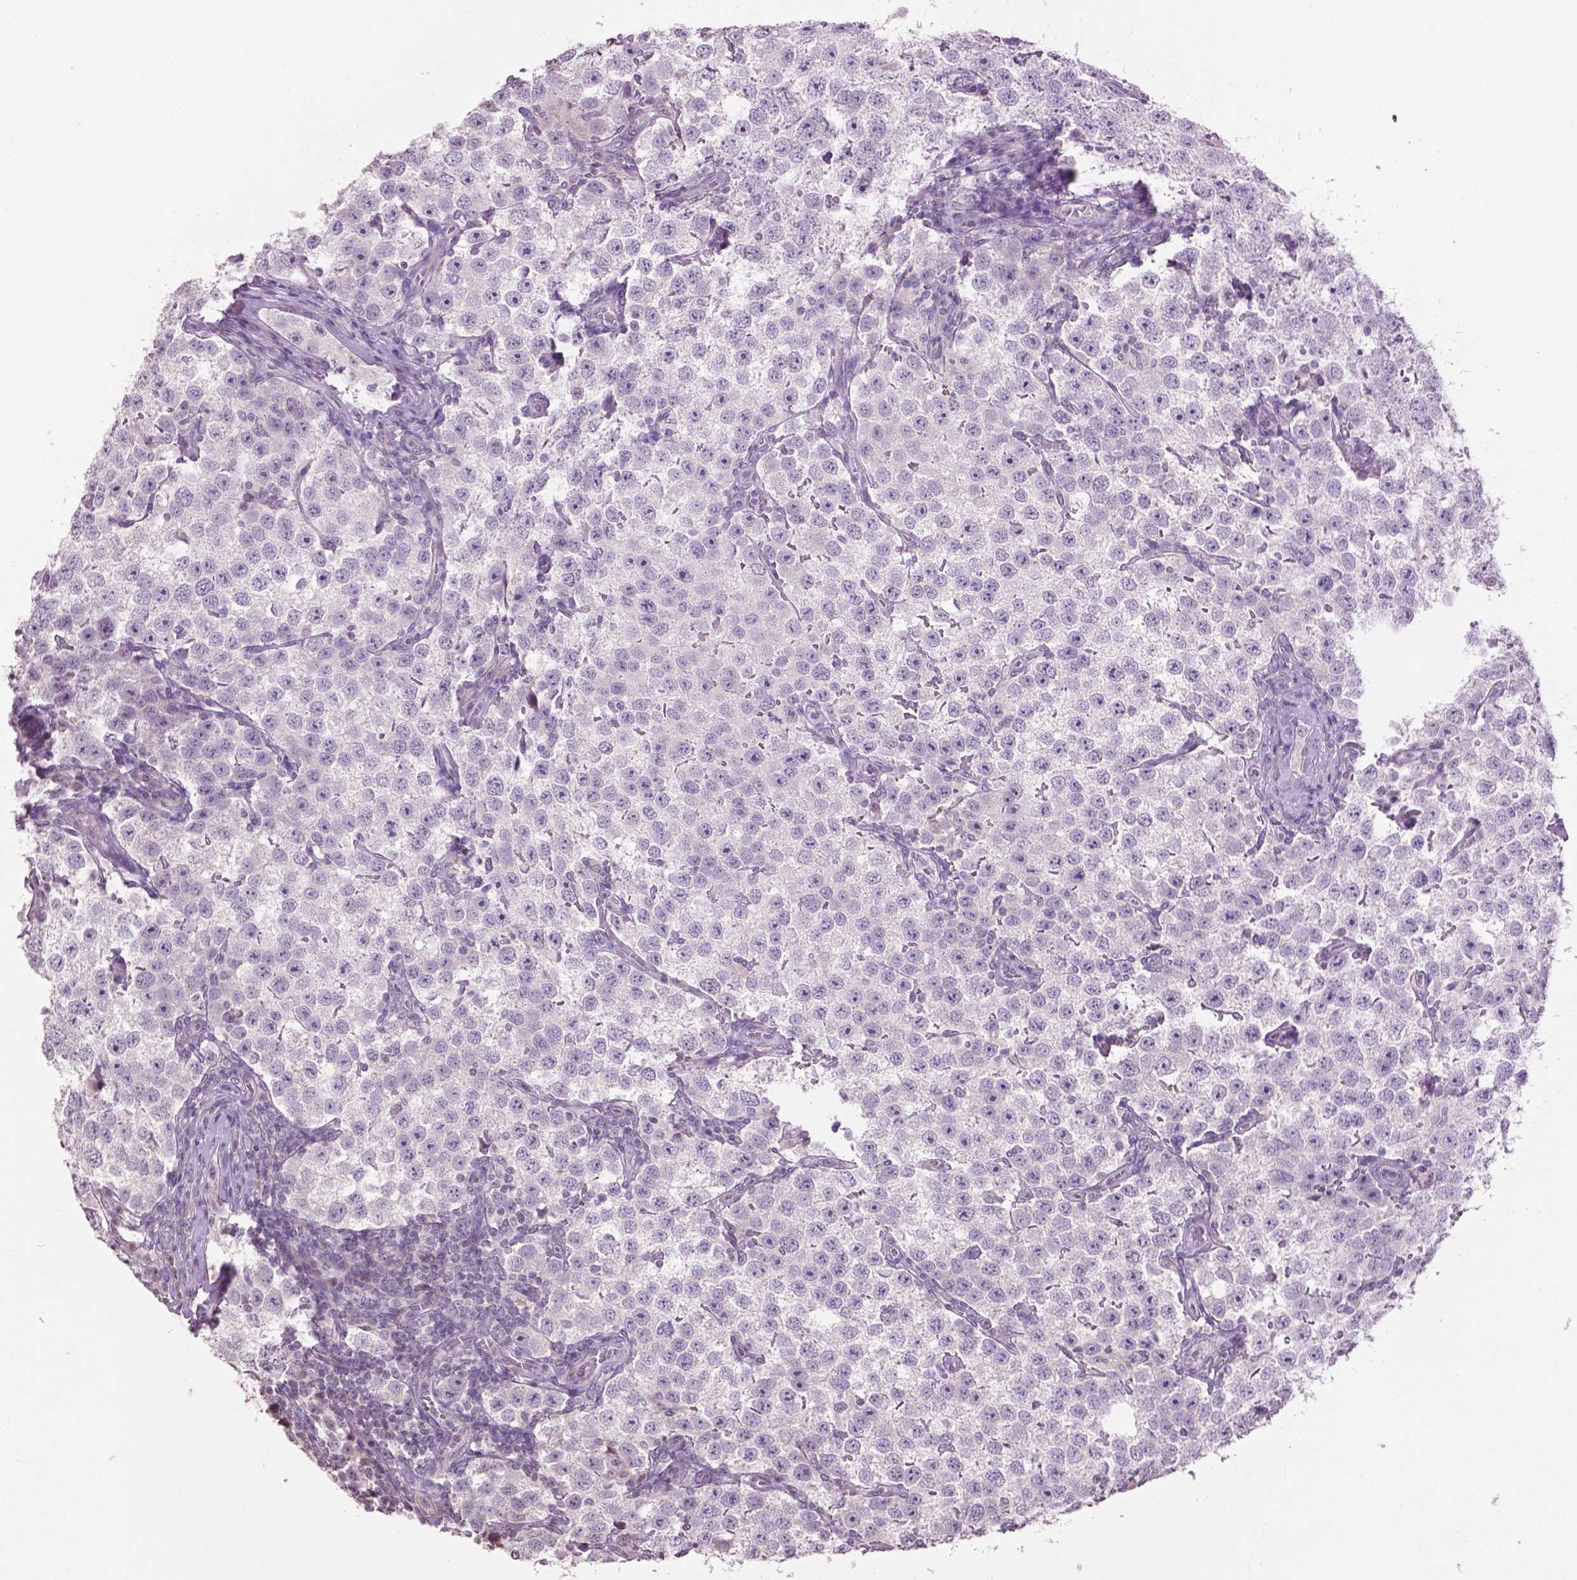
{"staining": {"intensity": "negative", "quantity": "none", "location": "none"}, "tissue": "testis cancer", "cell_type": "Tumor cells", "image_type": "cancer", "snomed": [{"axis": "morphology", "description": "Seminoma, NOS"}, {"axis": "topography", "description": "Testis"}], "caption": "High magnification brightfield microscopy of testis cancer (seminoma) stained with DAB (3,3'-diaminobenzidine) (brown) and counterstained with hematoxylin (blue): tumor cells show no significant expression. Brightfield microscopy of immunohistochemistry stained with DAB (brown) and hematoxylin (blue), captured at high magnification.", "gene": "NTNG2", "patient": {"sex": "male", "age": 37}}